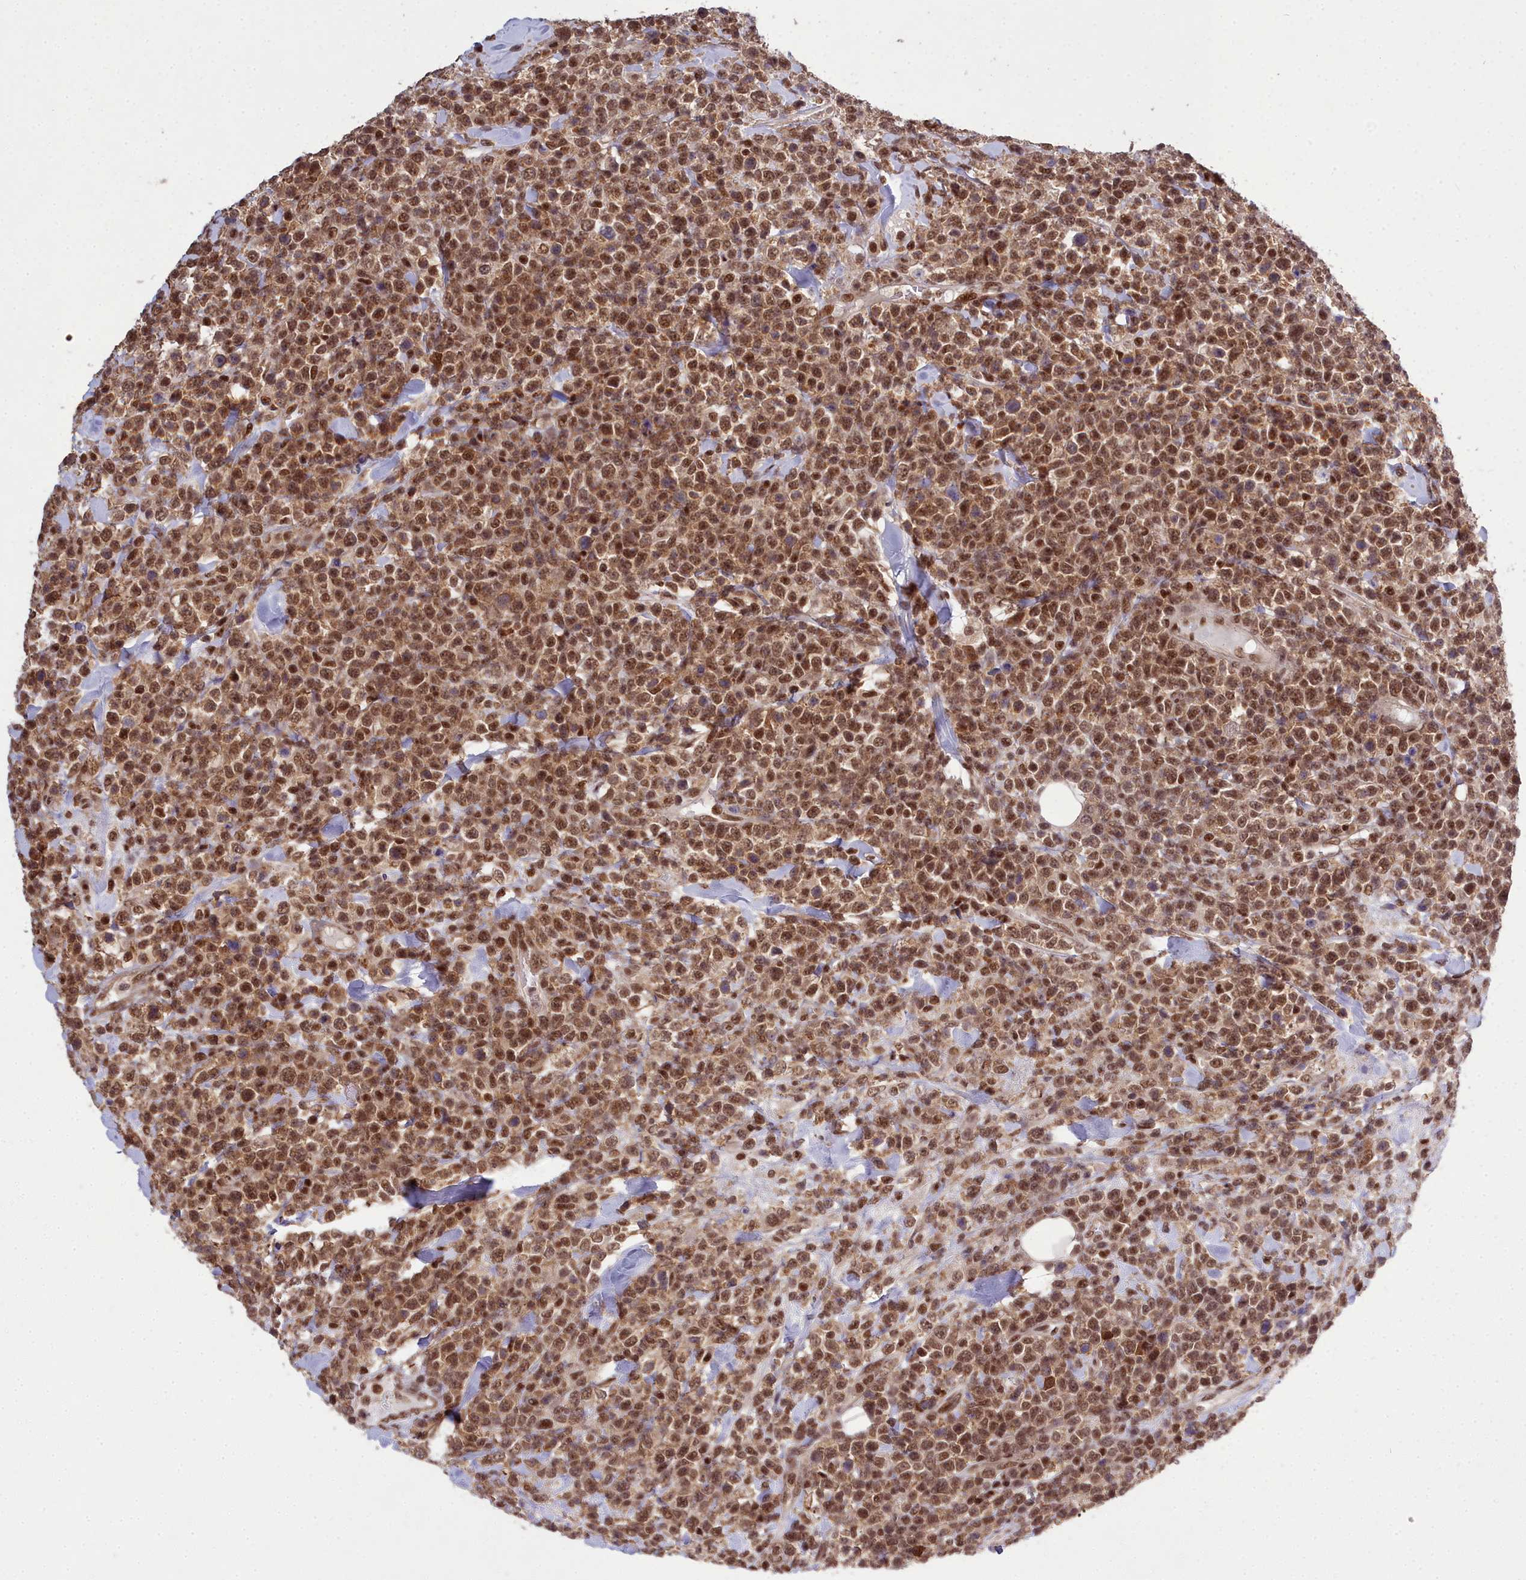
{"staining": {"intensity": "moderate", "quantity": ">75%", "location": "cytoplasmic/membranous,nuclear"}, "tissue": "lymphoma", "cell_type": "Tumor cells", "image_type": "cancer", "snomed": [{"axis": "morphology", "description": "Malignant lymphoma, non-Hodgkin's type, High grade"}, {"axis": "topography", "description": "Colon"}], "caption": "This photomicrograph displays immunohistochemistry staining of human malignant lymphoma, non-Hodgkin's type (high-grade), with medium moderate cytoplasmic/membranous and nuclear expression in about >75% of tumor cells.", "gene": "GMEB1", "patient": {"sex": "female", "age": 53}}